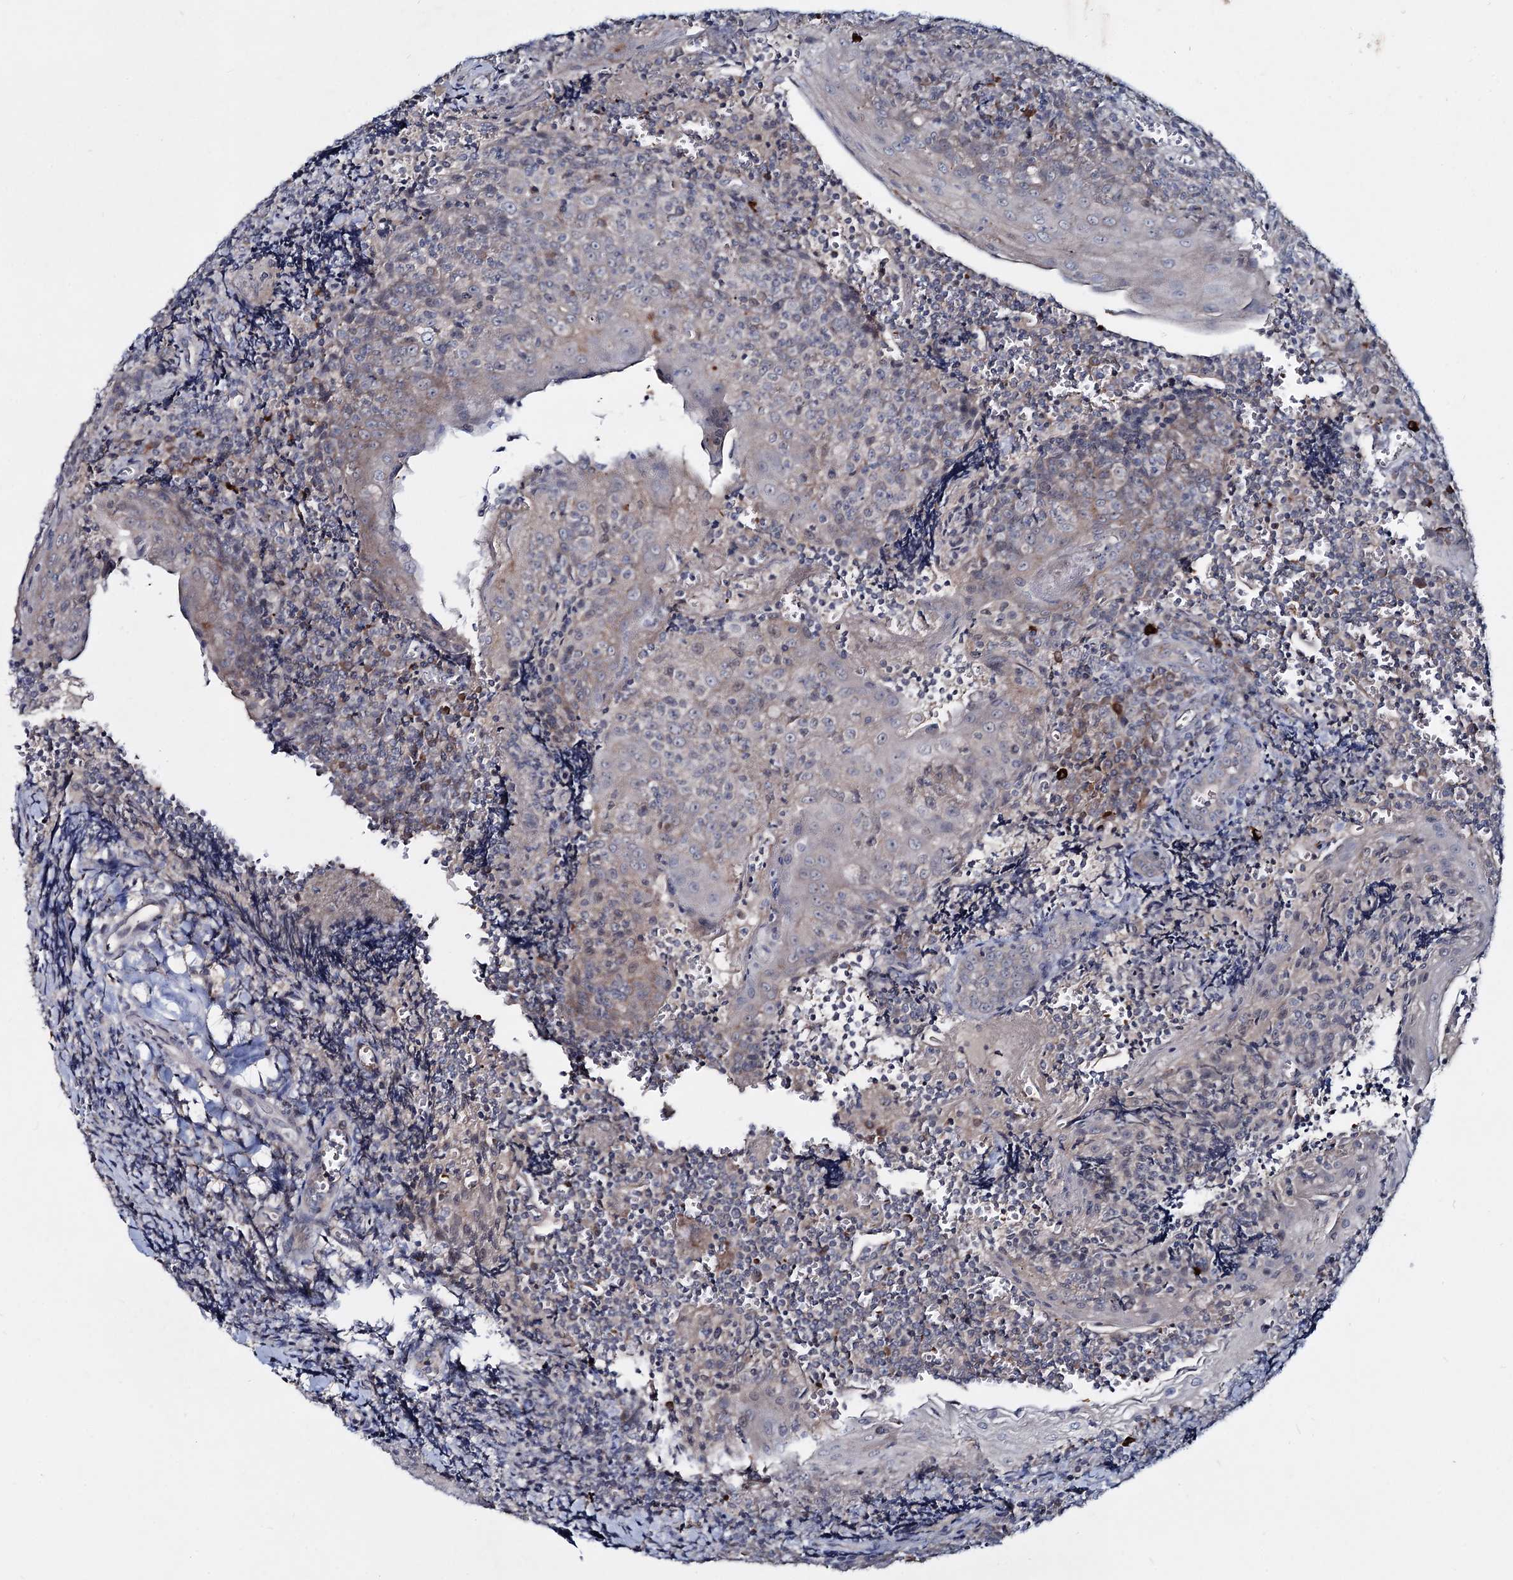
{"staining": {"intensity": "negative", "quantity": "none", "location": "none"}, "tissue": "tonsil", "cell_type": "Germinal center cells", "image_type": "normal", "snomed": [{"axis": "morphology", "description": "Normal tissue, NOS"}, {"axis": "topography", "description": "Tonsil"}], "caption": "A high-resolution image shows immunohistochemistry (IHC) staining of normal tonsil, which shows no significant expression in germinal center cells.", "gene": "RNF6", "patient": {"sex": "male", "age": 27}}